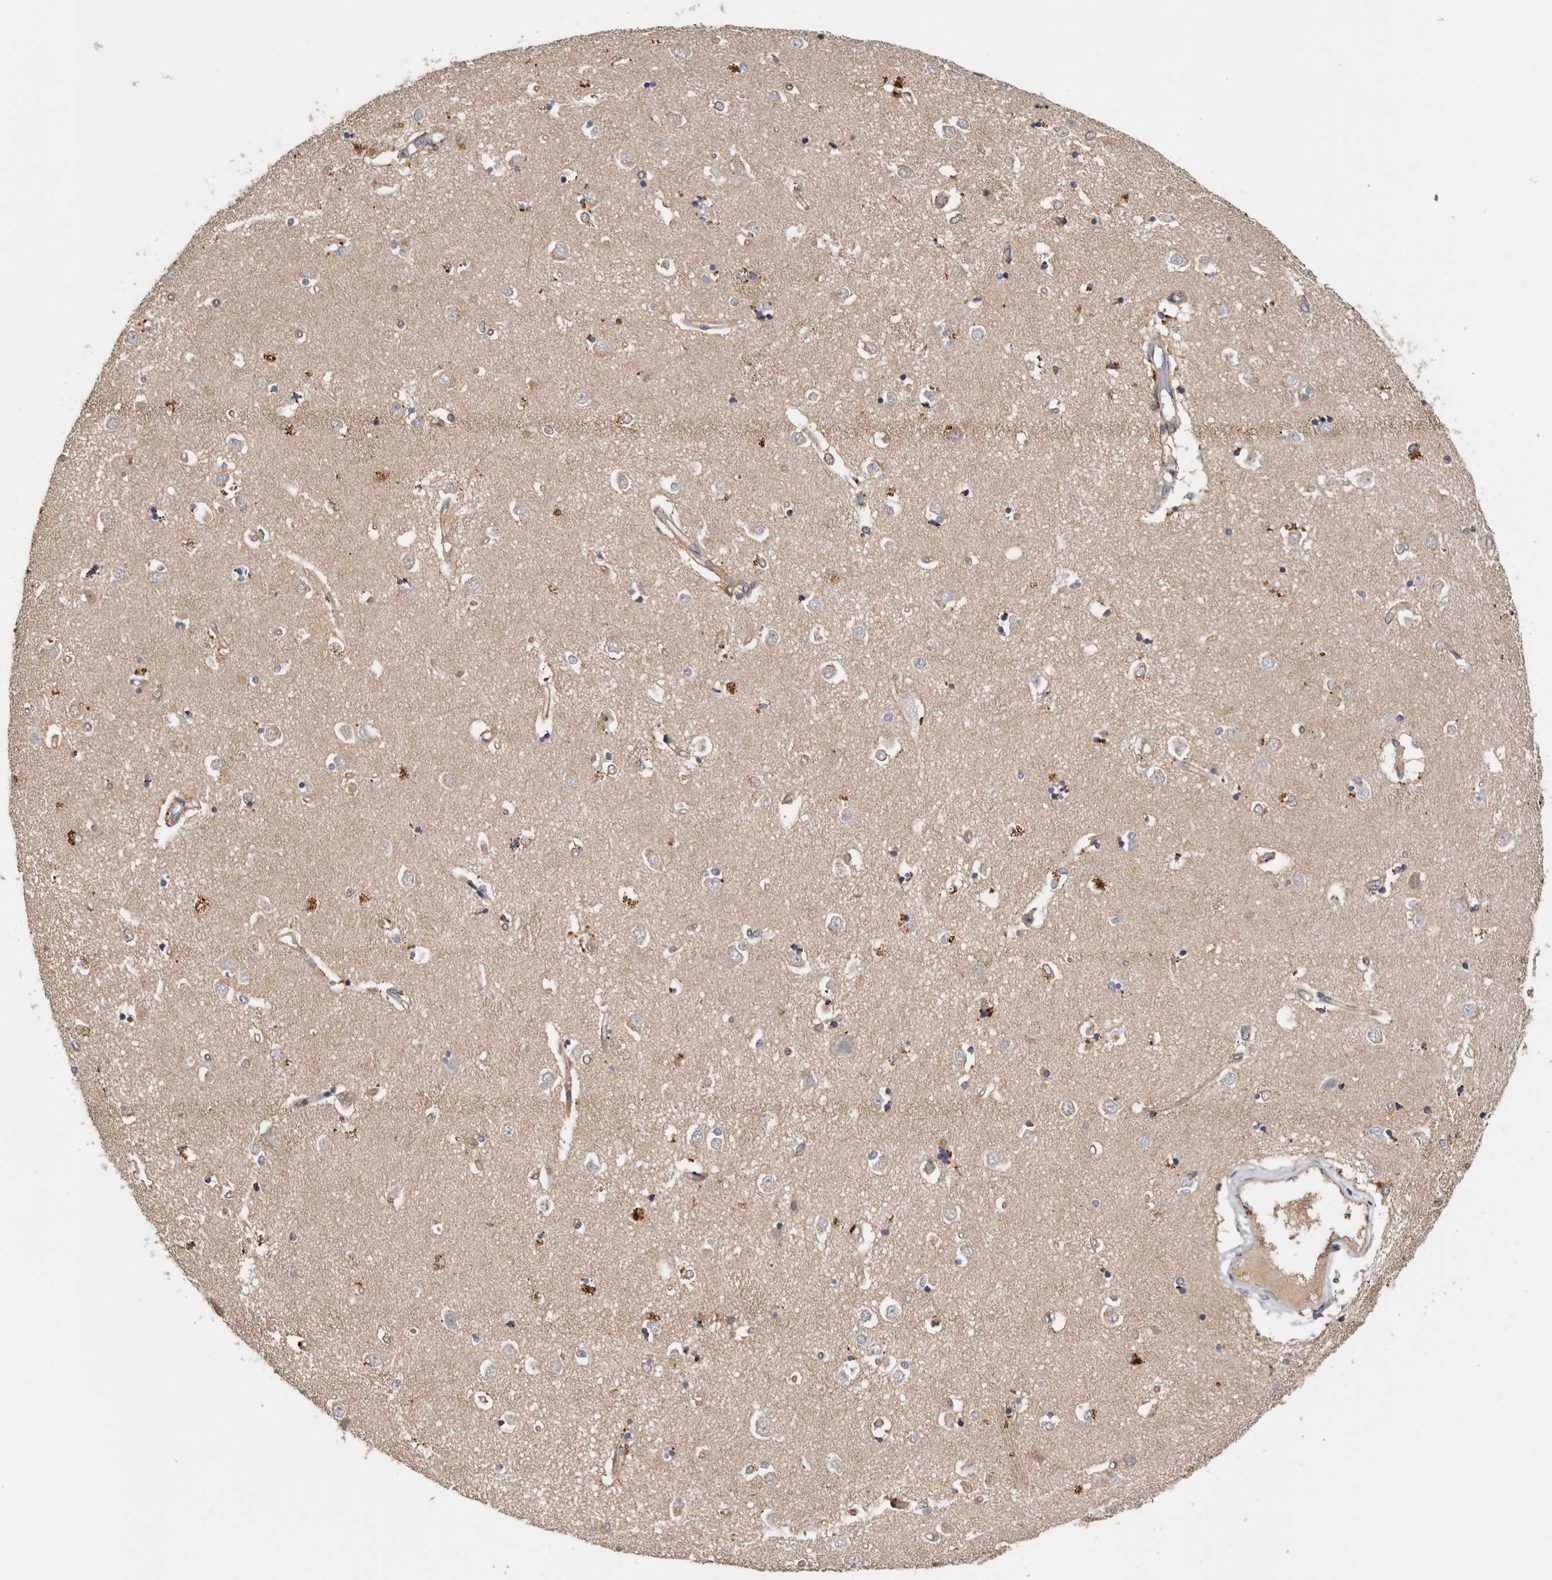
{"staining": {"intensity": "negative", "quantity": "none", "location": "none"}, "tissue": "caudate", "cell_type": "Glial cells", "image_type": "normal", "snomed": [{"axis": "morphology", "description": "Normal tissue, NOS"}, {"axis": "topography", "description": "Lateral ventricle wall"}], "caption": "Caudate stained for a protein using IHC displays no positivity glial cells.", "gene": "INKA2", "patient": {"sex": "male", "age": 45}}